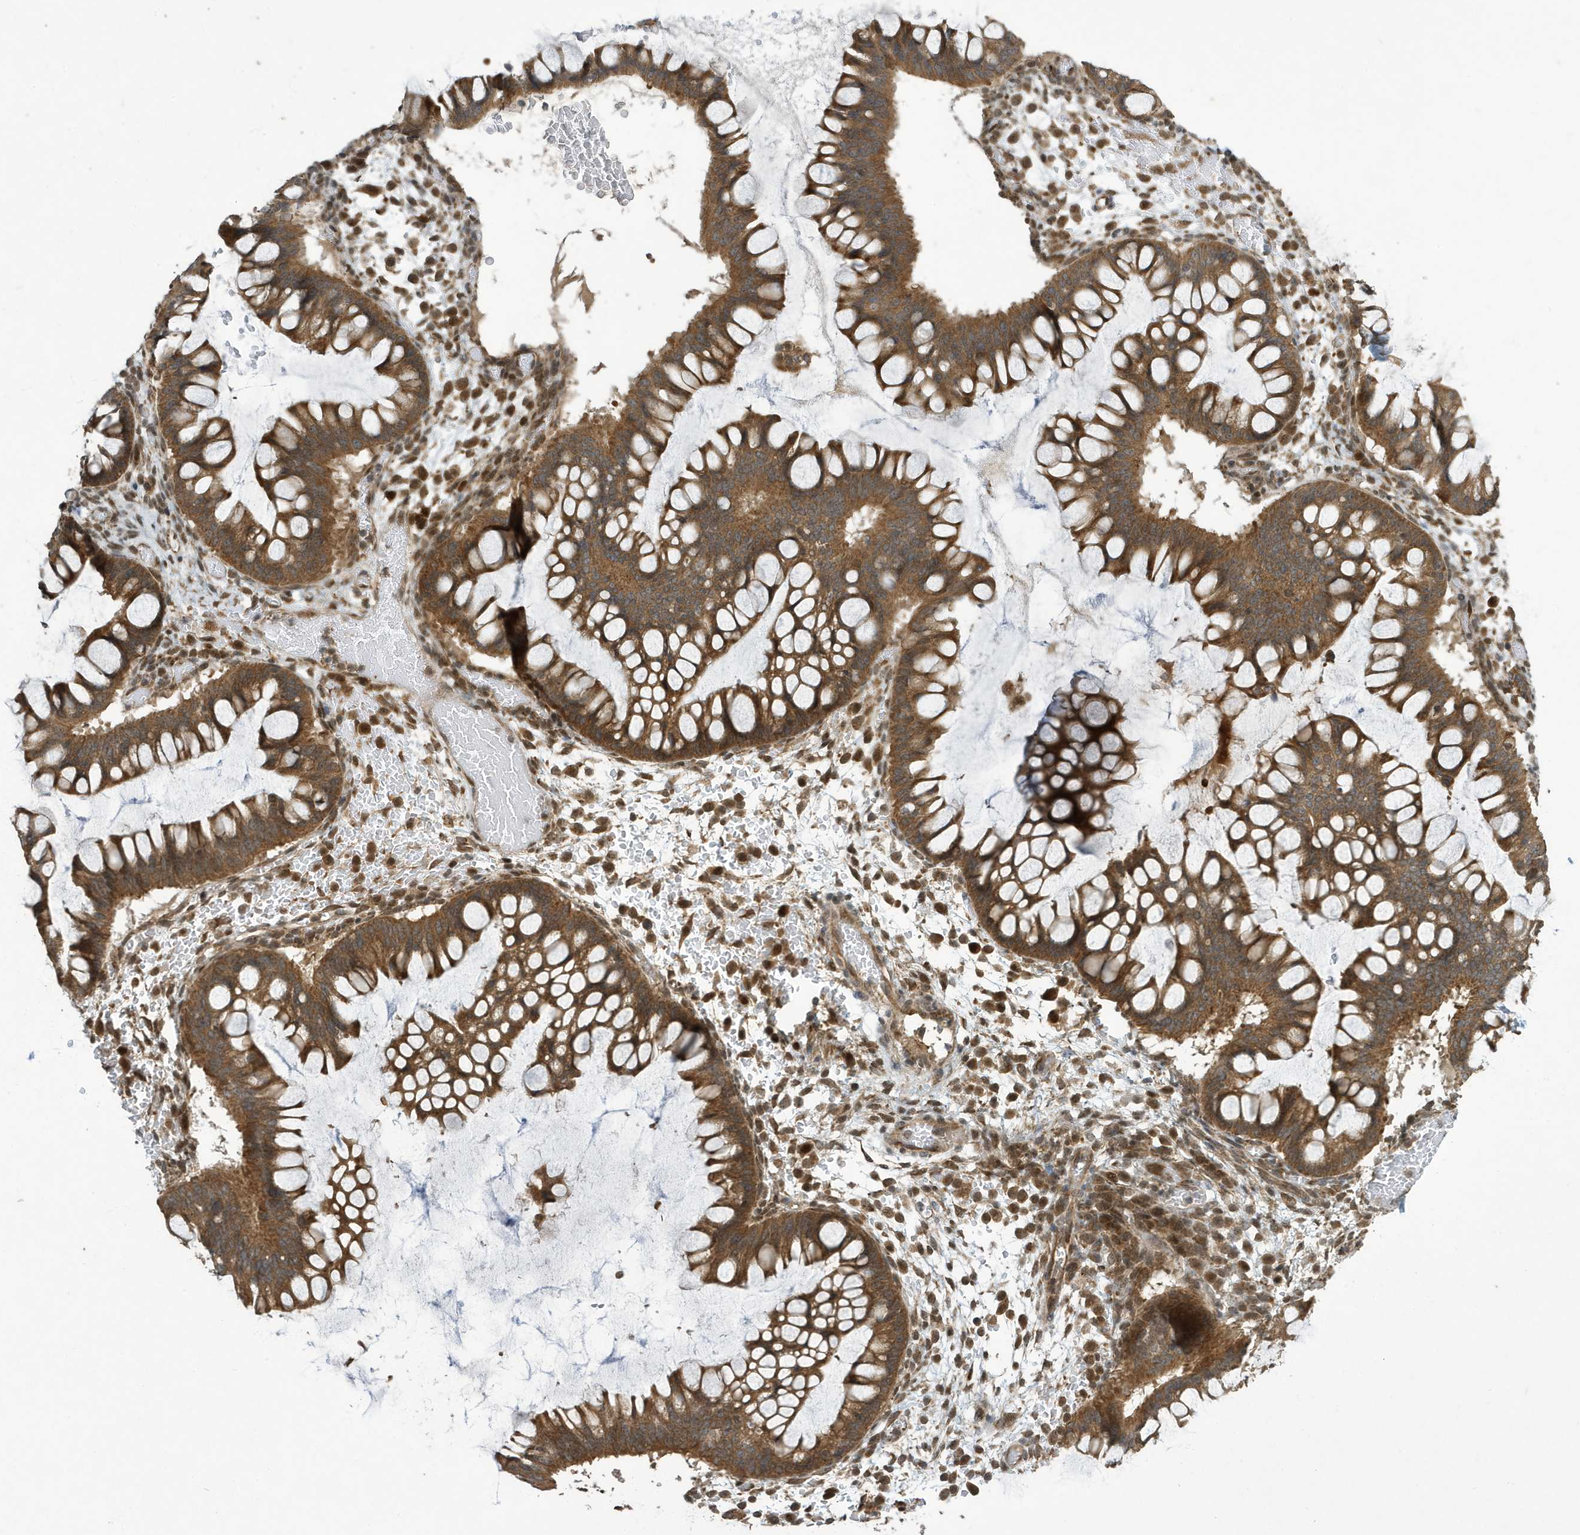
{"staining": {"intensity": "strong", "quantity": ">75%", "location": "cytoplasmic/membranous"}, "tissue": "ovarian cancer", "cell_type": "Tumor cells", "image_type": "cancer", "snomed": [{"axis": "morphology", "description": "Cystadenocarcinoma, mucinous, NOS"}, {"axis": "topography", "description": "Ovary"}], "caption": "Protein expression analysis of human ovarian cancer reveals strong cytoplasmic/membranous staining in about >75% of tumor cells. Nuclei are stained in blue.", "gene": "NCOA7", "patient": {"sex": "female", "age": 73}}